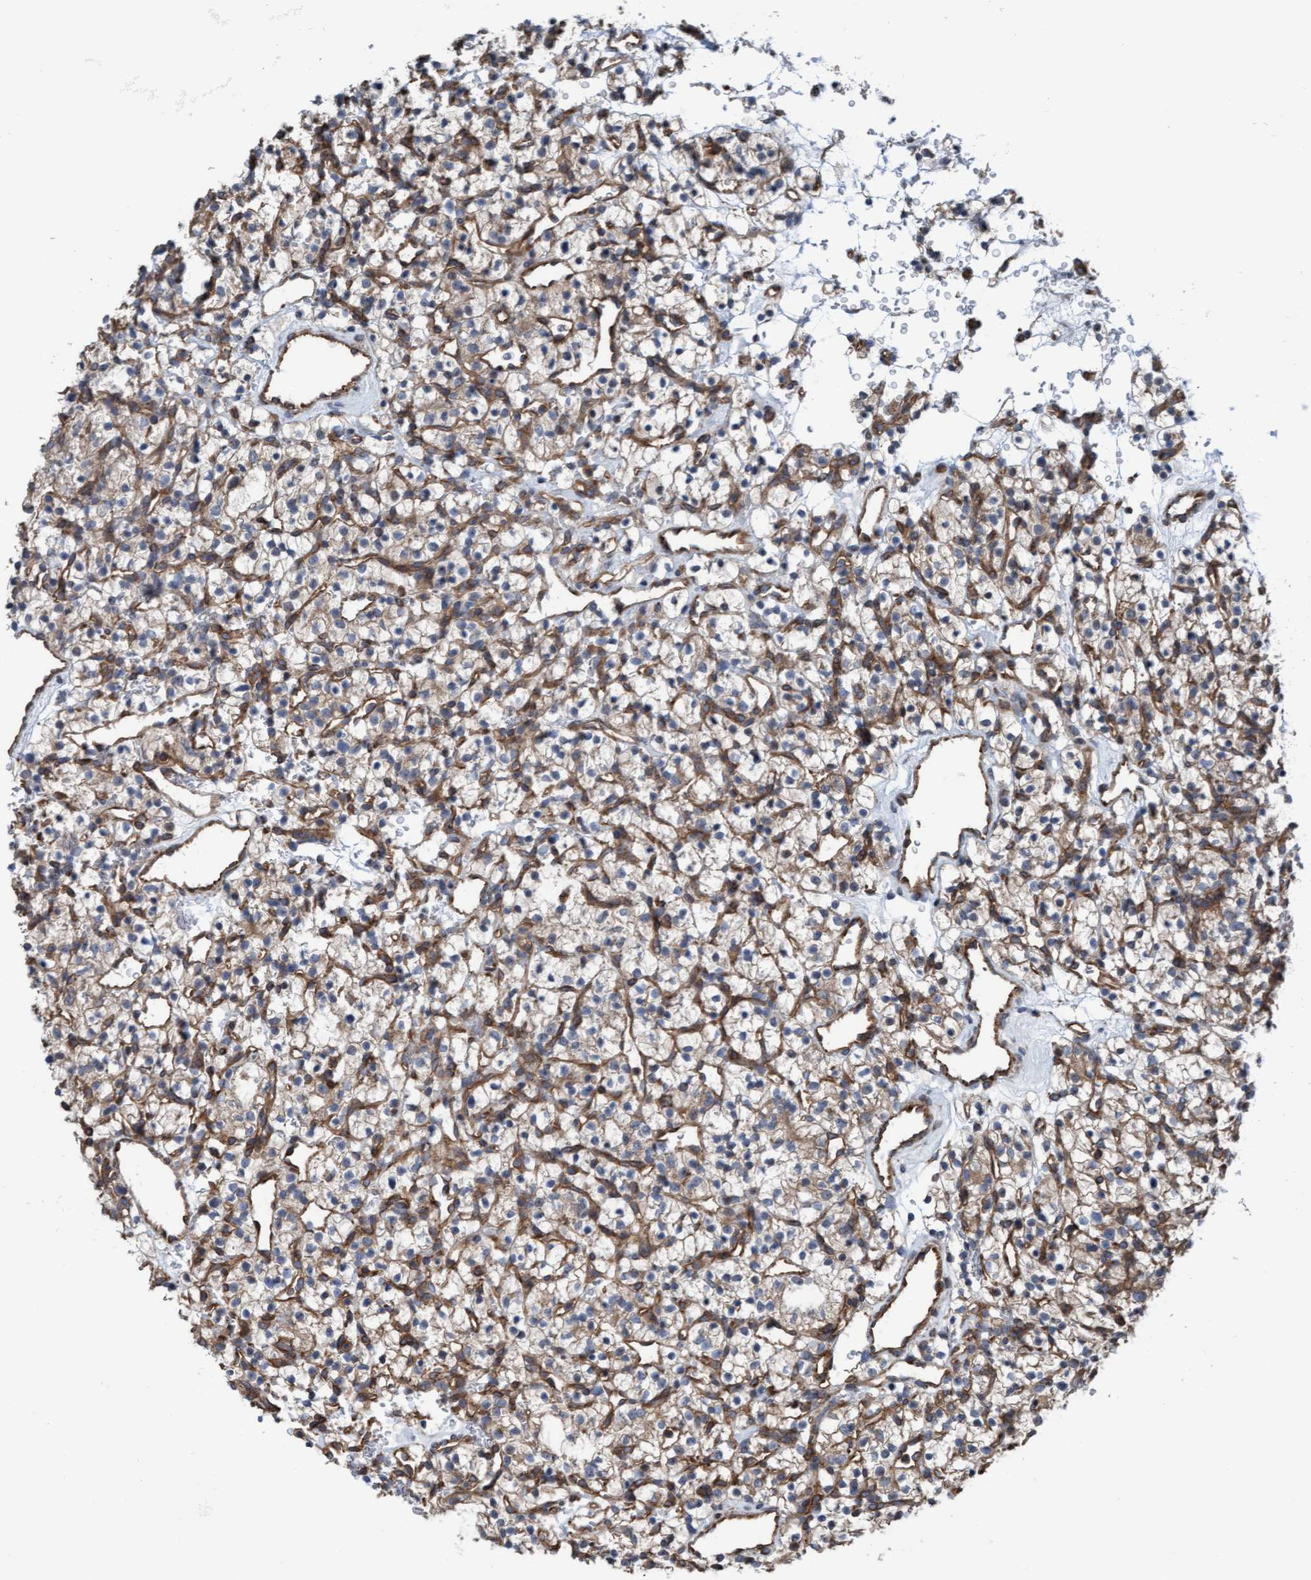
{"staining": {"intensity": "negative", "quantity": "none", "location": "none"}, "tissue": "renal cancer", "cell_type": "Tumor cells", "image_type": "cancer", "snomed": [{"axis": "morphology", "description": "Adenocarcinoma, NOS"}, {"axis": "topography", "description": "Kidney"}], "caption": "An immunohistochemistry (IHC) micrograph of adenocarcinoma (renal) is shown. There is no staining in tumor cells of adenocarcinoma (renal).", "gene": "RAP1GAP2", "patient": {"sex": "female", "age": 57}}